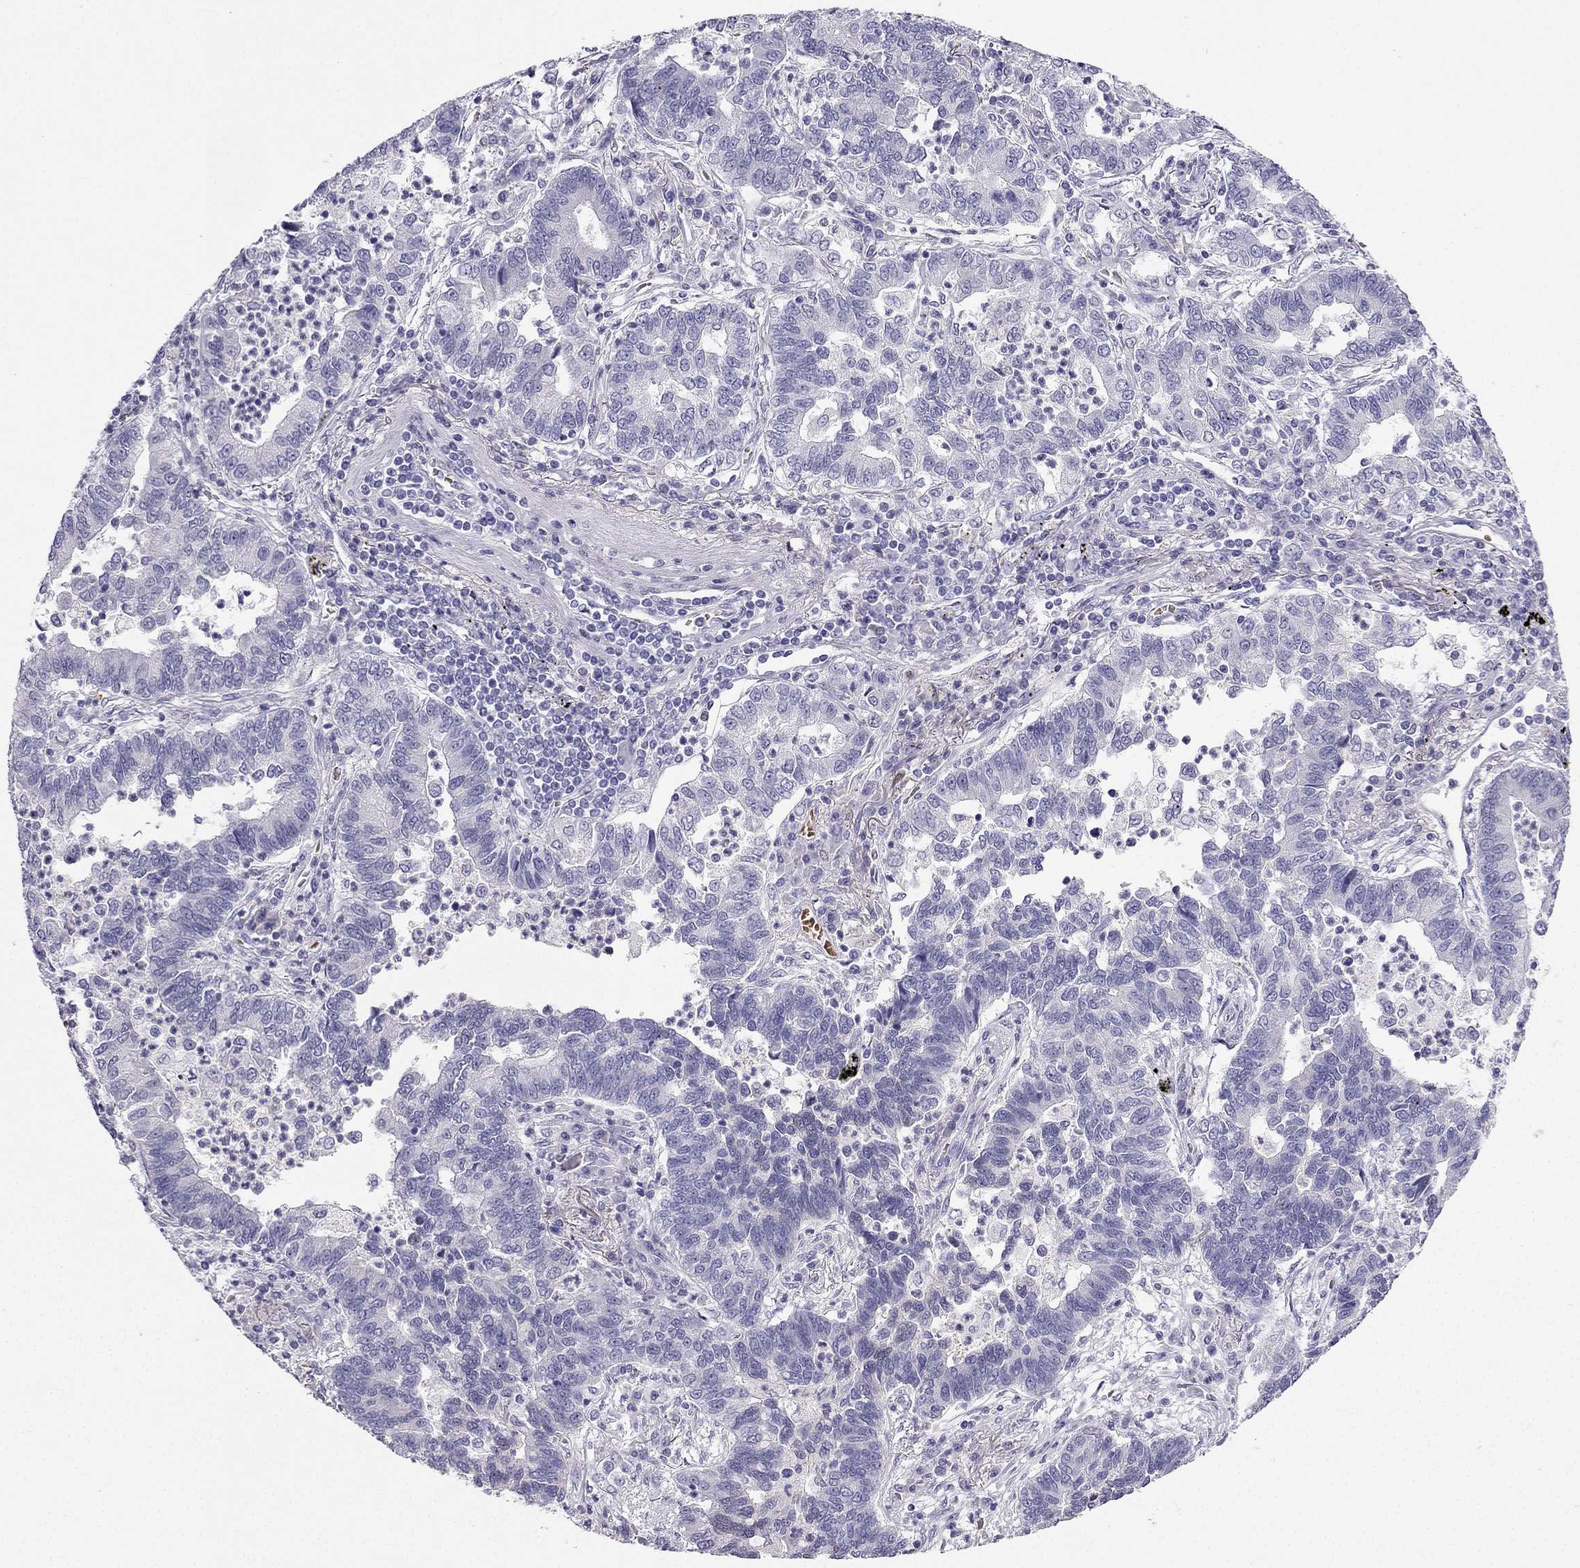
{"staining": {"intensity": "negative", "quantity": "none", "location": "none"}, "tissue": "lung cancer", "cell_type": "Tumor cells", "image_type": "cancer", "snomed": [{"axis": "morphology", "description": "Adenocarcinoma, NOS"}, {"axis": "topography", "description": "Lung"}], "caption": "The histopathology image displays no significant staining in tumor cells of lung cancer.", "gene": "RSPH14", "patient": {"sex": "female", "age": 57}}